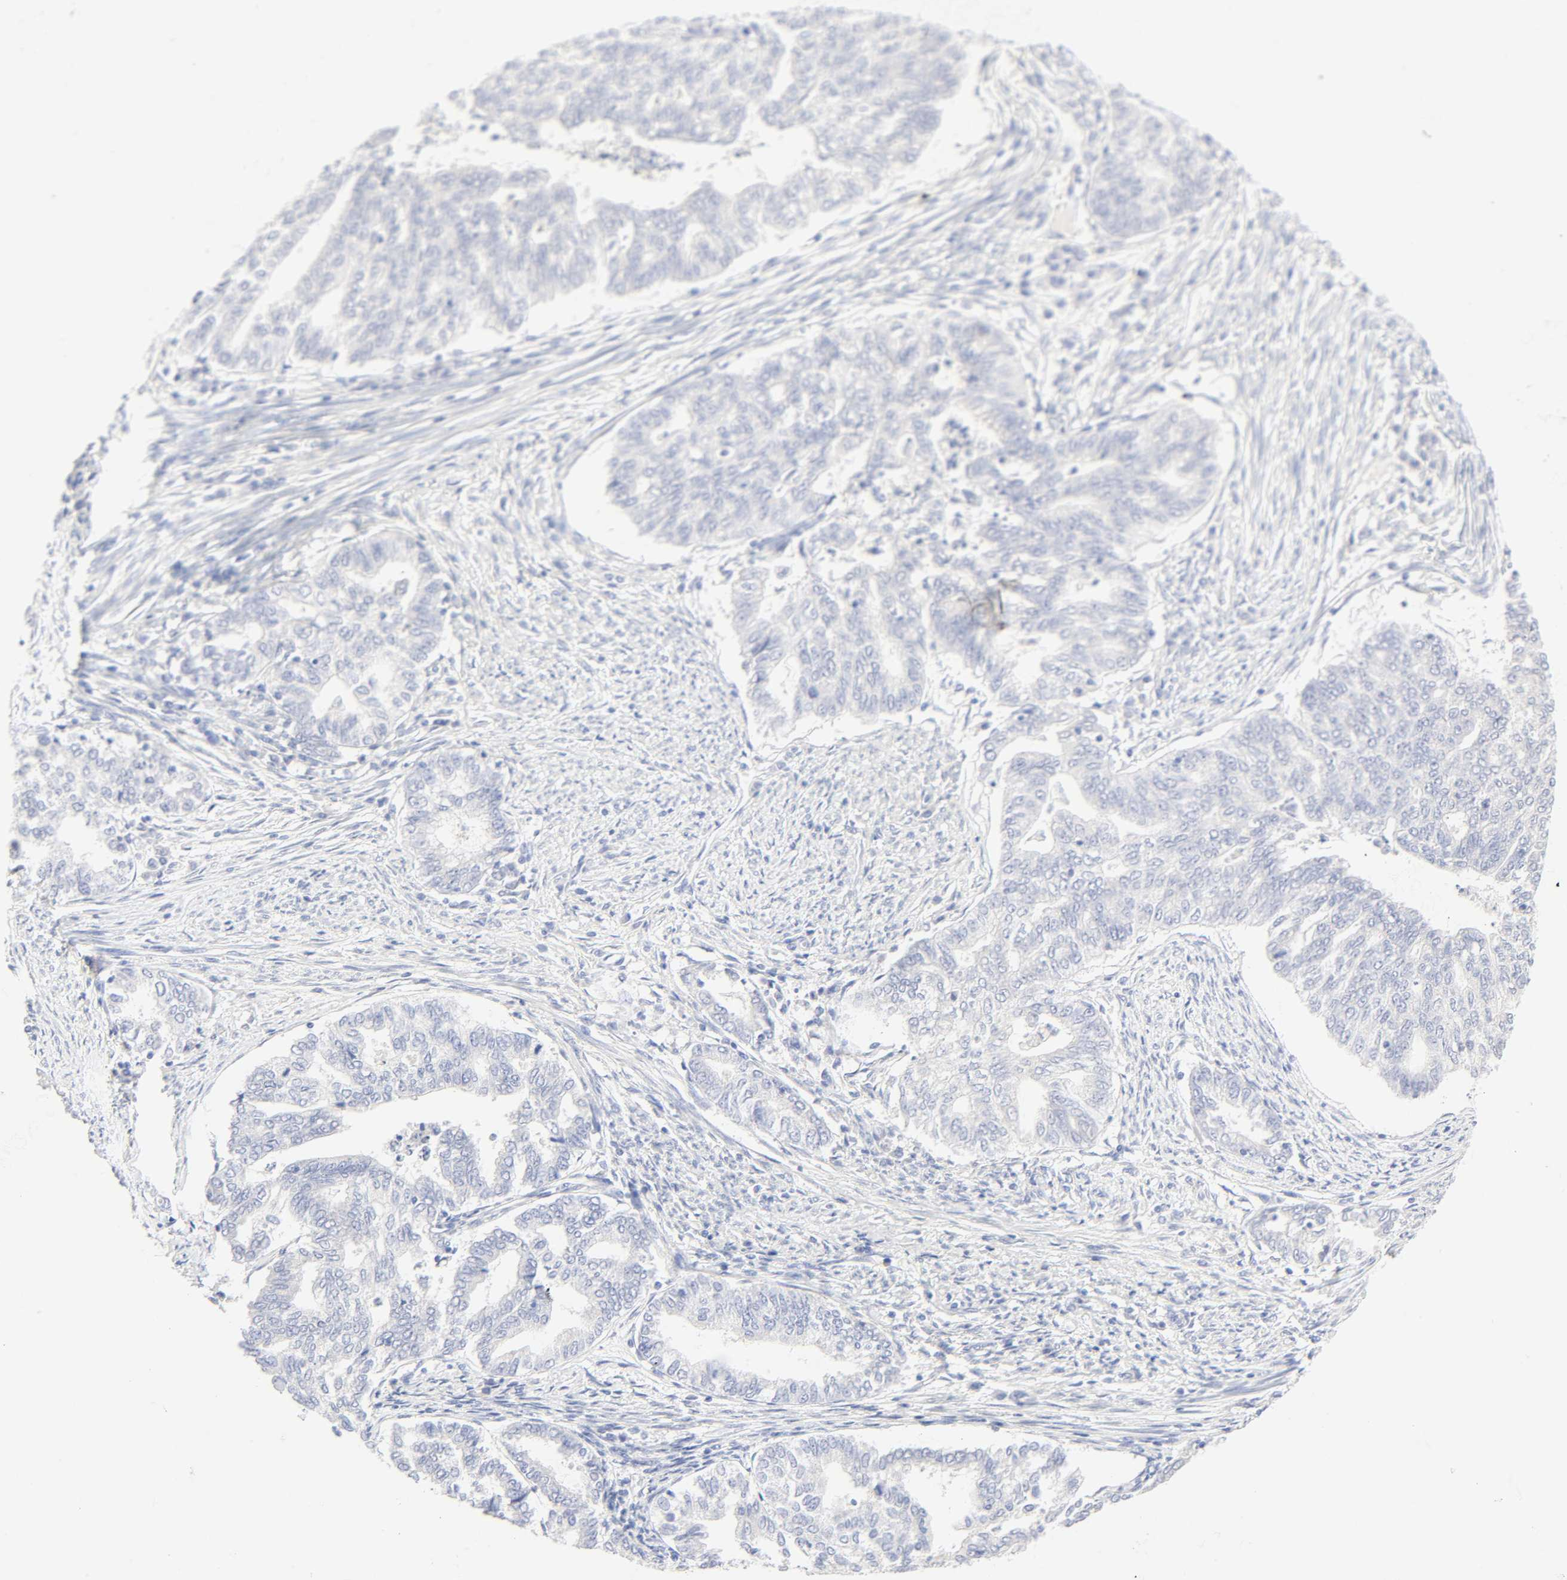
{"staining": {"intensity": "negative", "quantity": "none", "location": "none"}, "tissue": "endometrial cancer", "cell_type": "Tumor cells", "image_type": "cancer", "snomed": [{"axis": "morphology", "description": "Adenocarcinoma, NOS"}, {"axis": "topography", "description": "Endometrium"}], "caption": "Immunohistochemistry (IHC) micrograph of human endometrial cancer stained for a protein (brown), which demonstrates no staining in tumor cells.", "gene": "SLCO1B3", "patient": {"sex": "female", "age": 79}}